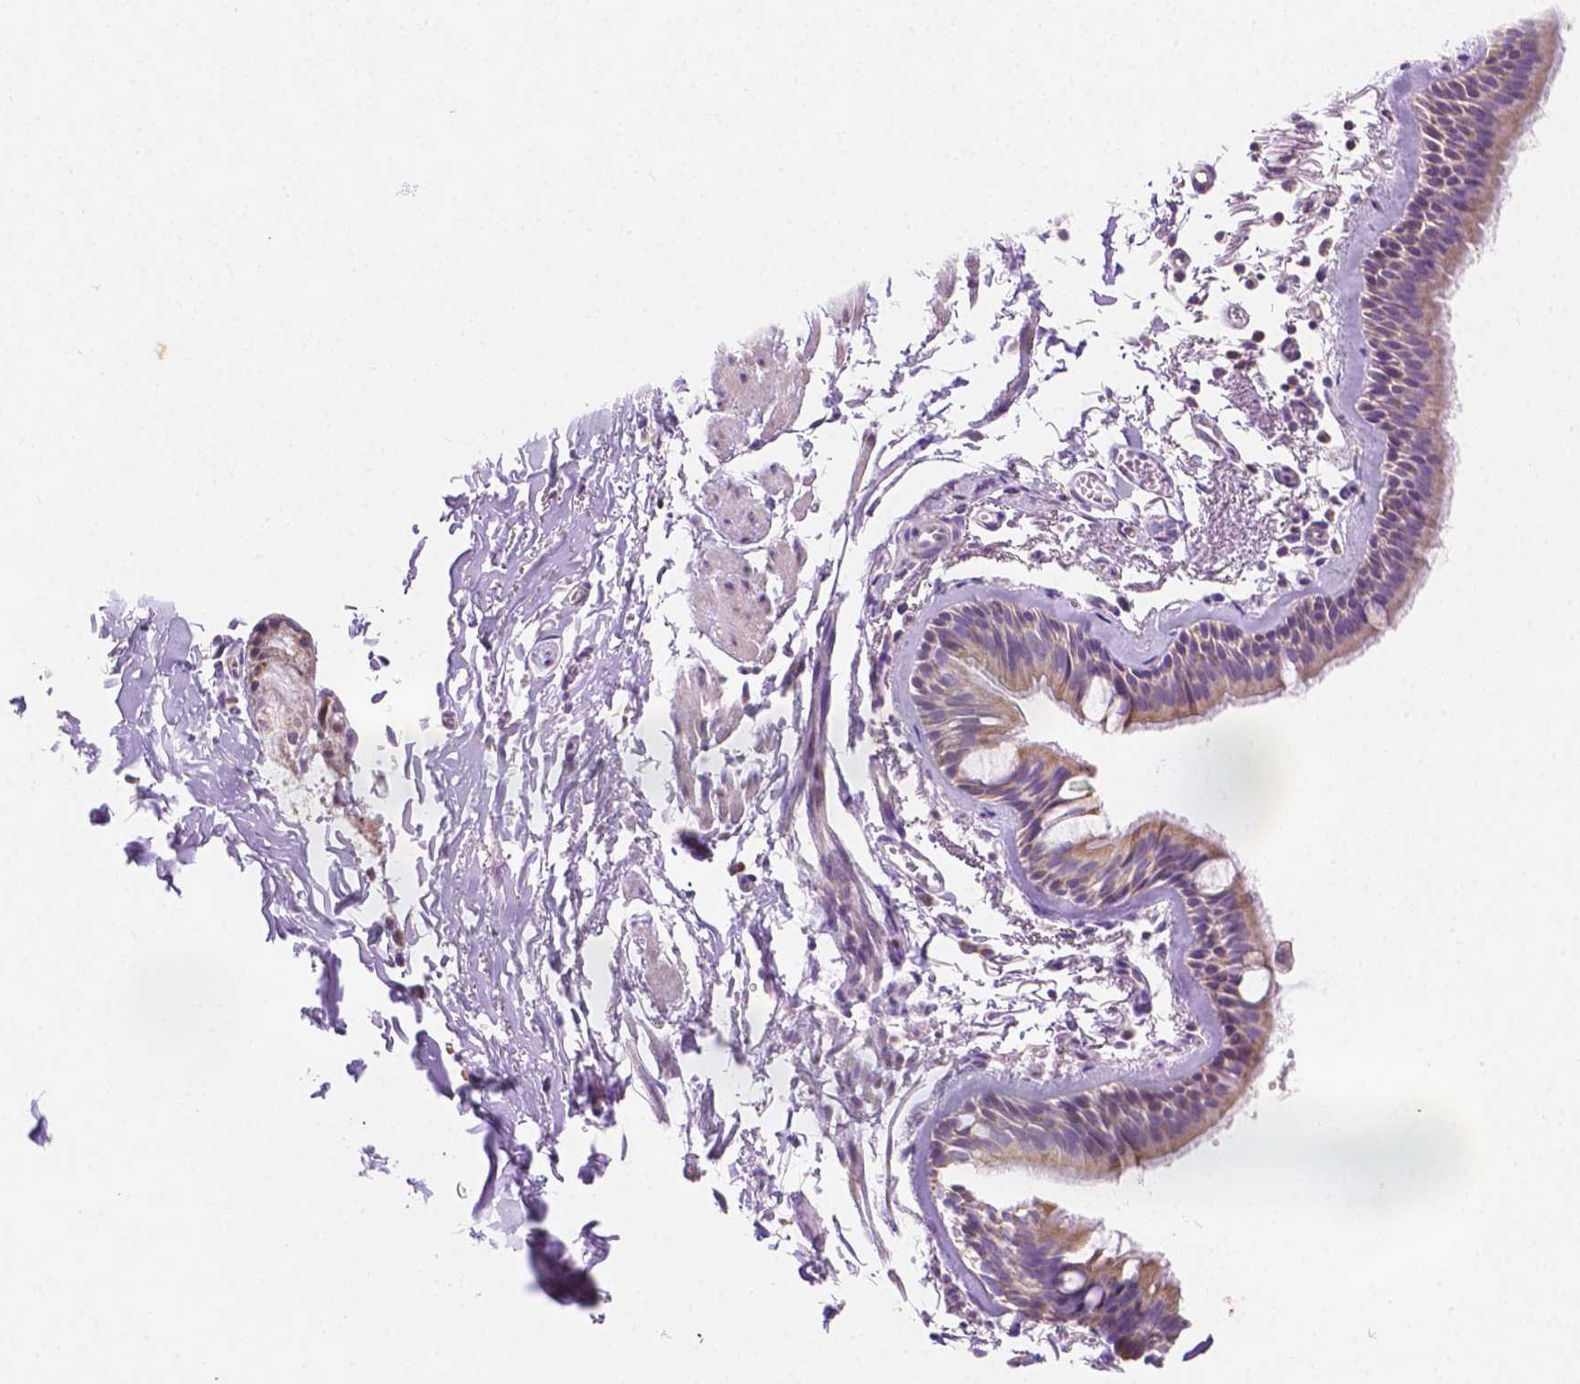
{"staining": {"intensity": "moderate", "quantity": "25%-75%", "location": "cytoplasmic/membranous"}, "tissue": "bronchus", "cell_type": "Respiratory epithelial cells", "image_type": "normal", "snomed": [{"axis": "morphology", "description": "Normal tissue, NOS"}, {"axis": "topography", "description": "Cartilage tissue"}, {"axis": "topography", "description": "Bronchus"}, {"axis": "topography", "description": "Peripheral nerve tissue"}], "caption": "The micrograph reveals a brown stain indicating the presence of a protein in the cytoplasmic/membranous of respiratory epithelial cells in bronchus. (DAB IHC, brown staining for protein, blue staining for nuclei).", "gene": "TMEM130", "patient": {"sex": "female", "age": 59}}